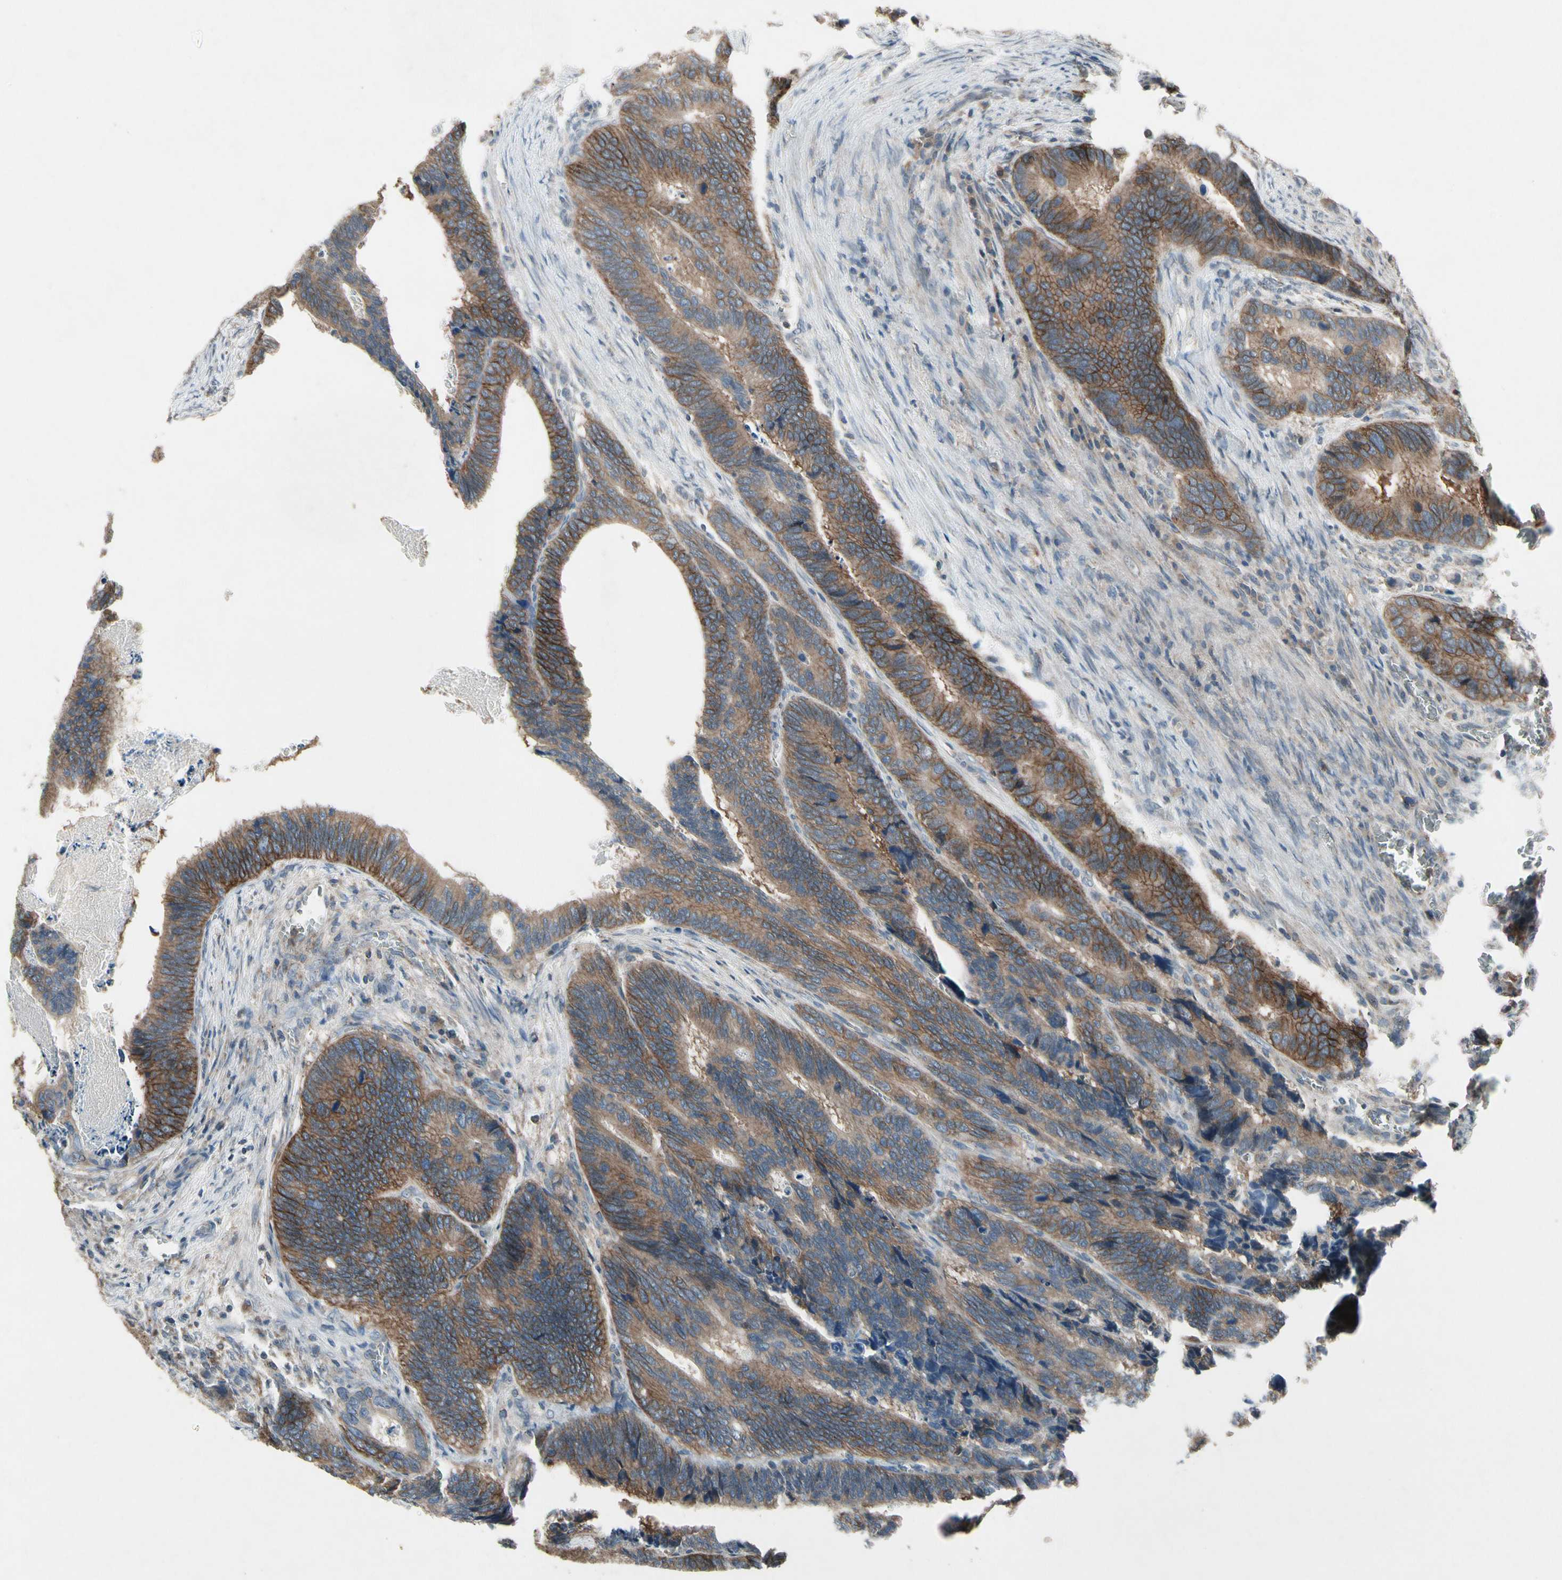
{"staining": {"intensity": "strong", "quantity": ">75%", "location": "cytoplasmic/membranous"}, "tissue": "colorectal cancer", "cell_type": "Tumor cells", "image_type": "cancer", "snomed": [{"axis": "morphology", "description": "Adenocarcinoma, NOS"}, {"axis": "topography", "description": "Colon"}], "caption": "The immunohistochemical stain labels strong cytoplasmic/membranous positivity in tumor cells of colorectal cancer (adenocarcinoma) tissue. Using DAB (3,3'-diaminobenzidine) (brown) and hematoxylin (blue) stains, captured at high magnification using brightfield microscopy.", "gene": "NMI", "patient": {"sex": "male", "age": 72}}